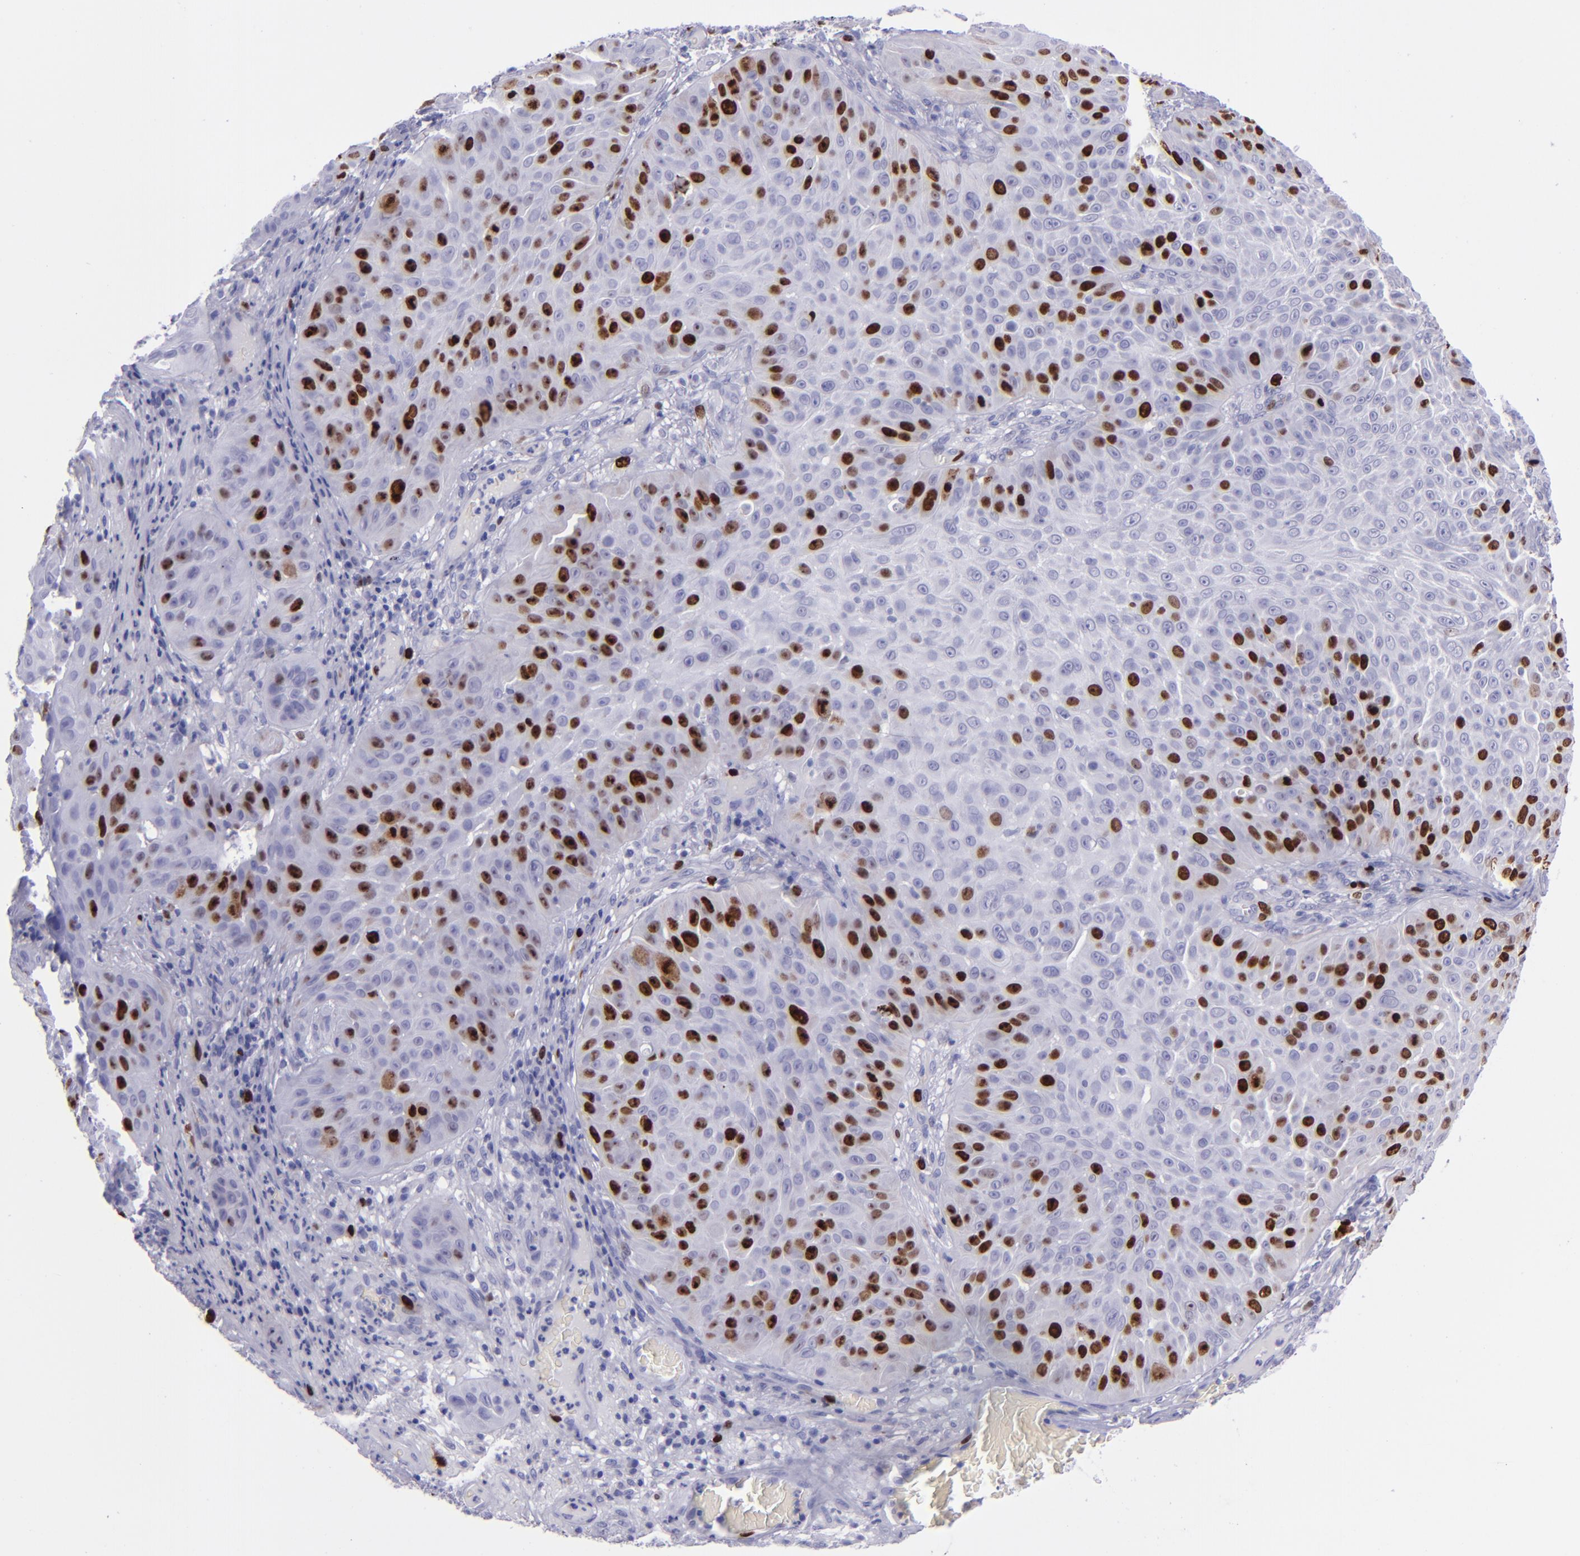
{"staining": {"intensity": "strong", "quantity": "<25%", "location": "nuclear"}, "tissue": "skin cancer", "cell_type": "Tumor cells", "image_type": "cancer", "snomed": [{"axis": "morphology", "description": "Squamous cell carcinoma, NOS"}, {"axis": "topography", "description": "Skin"}], "caption": "Protein expression analysis of skin squamous cell carcinoma demonstrates strong nuclear staining in approximately <25% of tumor cells.", "gene": "TOP2A", "patient": {"sex": "male", "age": 82}}